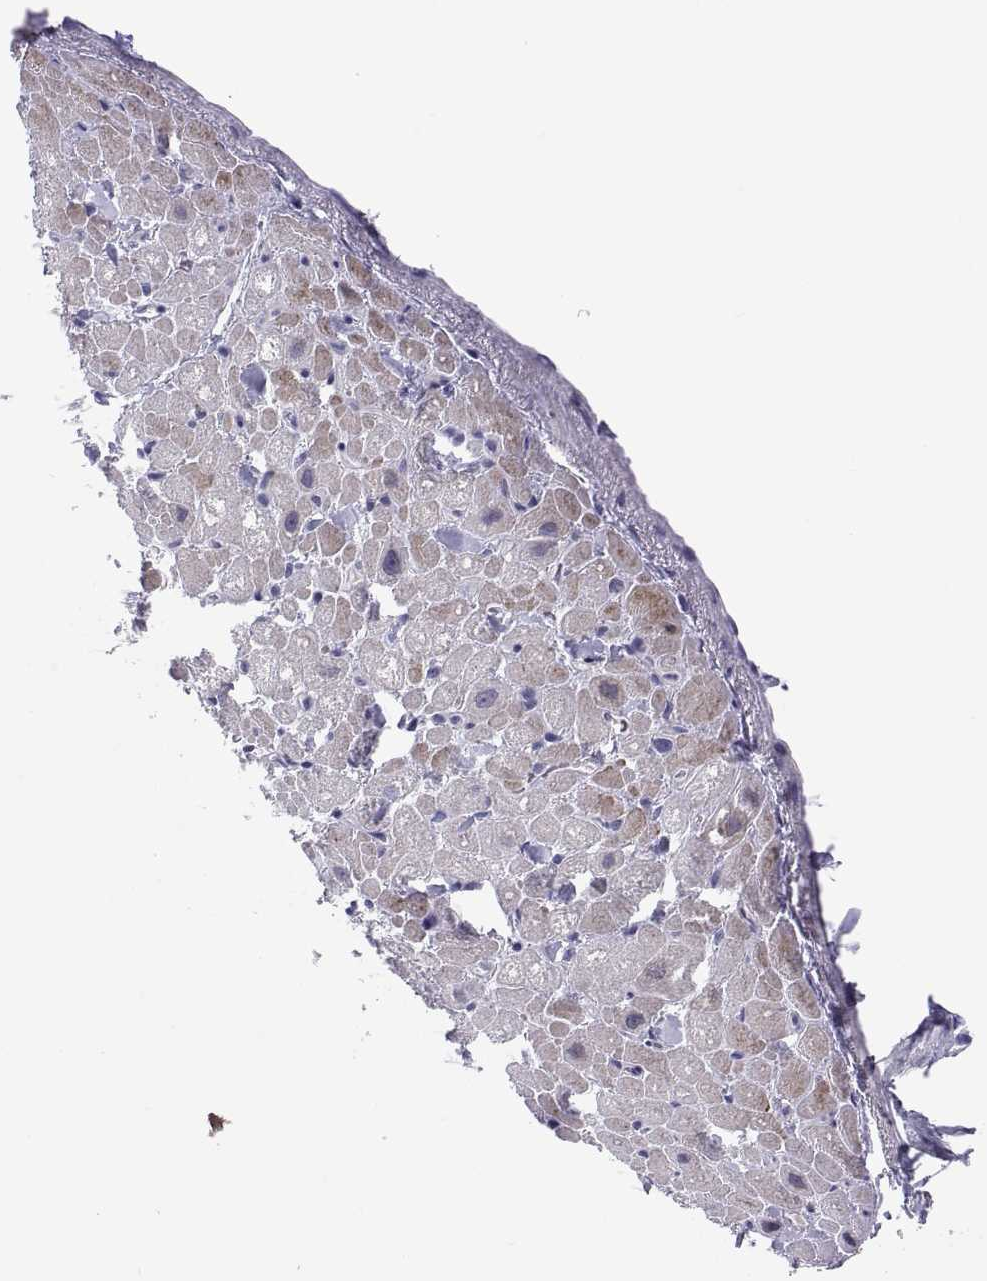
{"staining": {"intensity": "weak", "quantity": "<25%", "location": "cytoplasmic/membranous"}, "tissue": "heart muscle", "cell_type": "Cardiomyocytes", "image_type": "normal", "snomed": [{"axis": "morphology", "description": "Normal tissue, NOS"}, {"axis": "topography", "description": "Heart"}], "caption": "Cardiomyocytes are negative for protein expression in unremarkable human heart muscle. (Brightfield microscopy of DAB immunohistochemistry (IHC) at high magnification).", "gene": "CHCT1", "patient": {"sex": "male", "age": 60}}